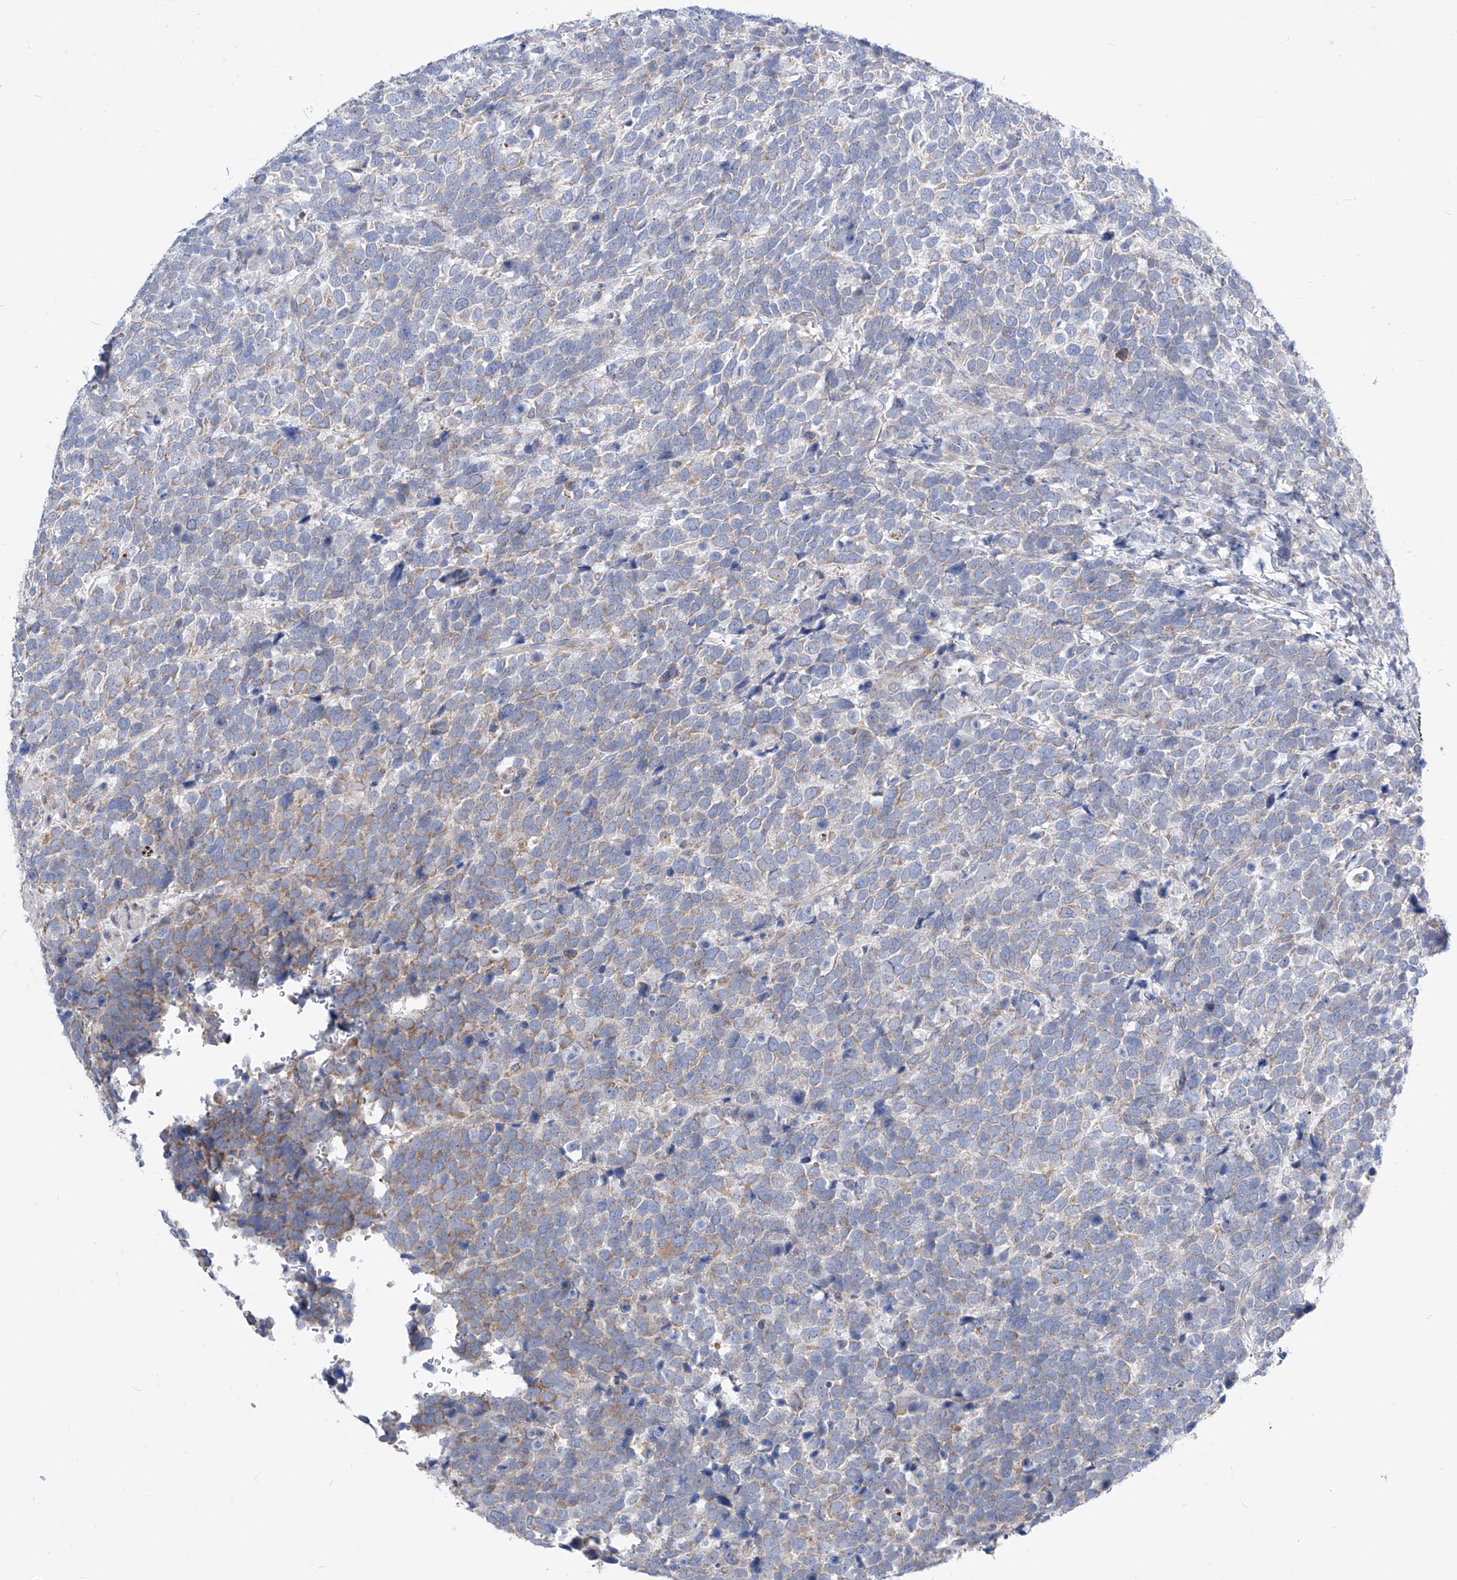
{"staining": {"intensity": "weak", "quantity": "<25%", "location": "cytoplasmic/membranous"}, "tissue": "urothelial cancer", "cell_type": "Tumor cells", "image_type": "cancer", "snomed": [{"axis": "morphology", "description": "Urothelial carcinoma, High grade"}, {"axis": "topography", "description": "Urinary bladder"}], "caption": "The micrograph exhibits no staining of tumor cells in urothelial cancer.", "gene": "UFL1", "patient": {"sex": "female", "age": 82}}